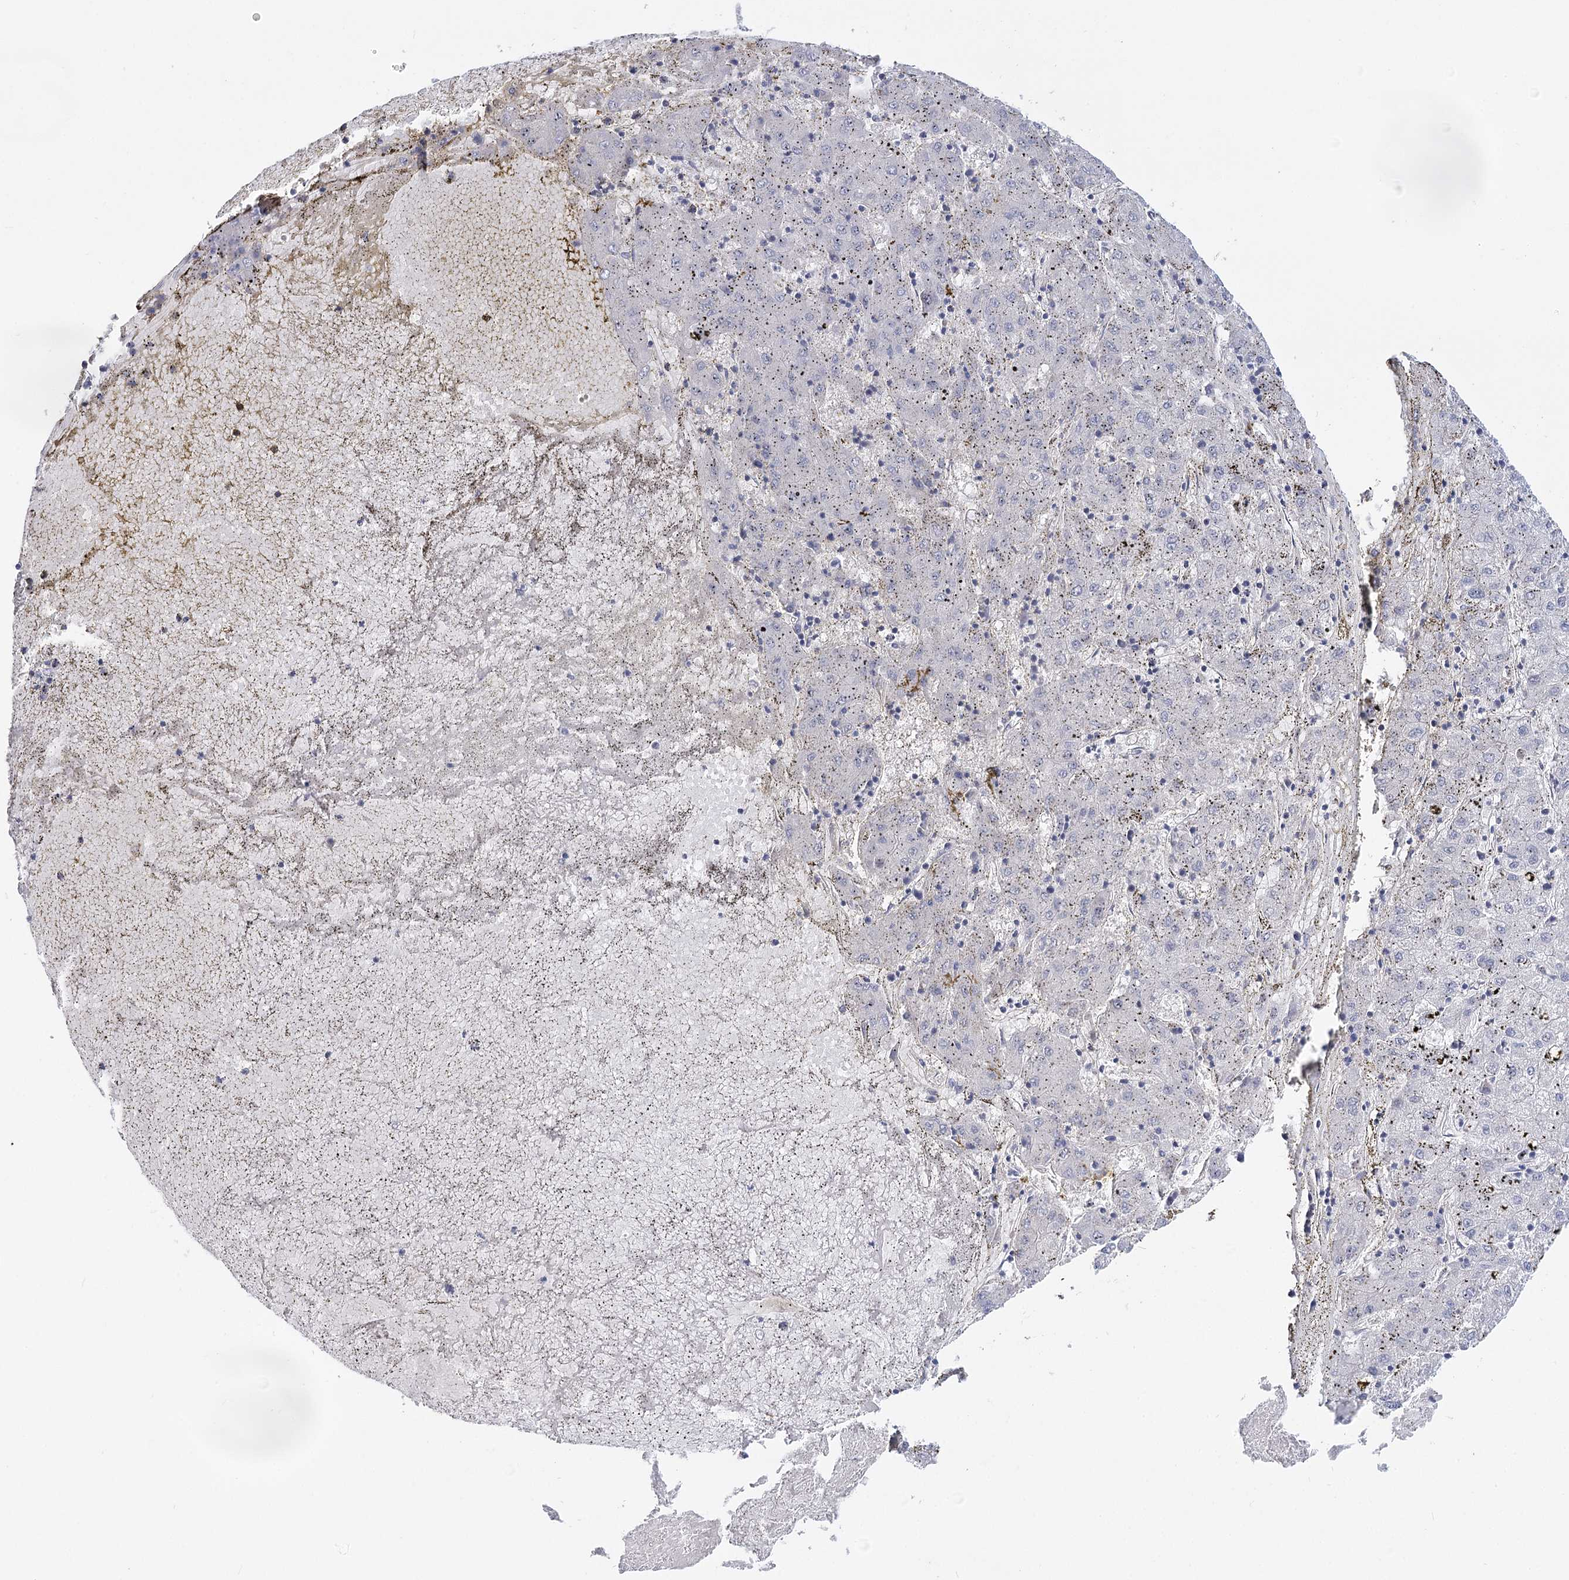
{"staining": {"intensity": "negative", "quantity": "none", "location": "none"}, "tissue": "liver cancer", "cell_type": "Tumor cells", "image_type": "cancer", "snomed": [{"axis": "morphology", "description": "Carcinoma, Hepatocellular, NOS"}, {"axis": "topography", "description": "Liver"}], "caption": "IHC histopathology image of liver hepatocellular carcinoma stained for a protein (brown), which demonstrates no expression in tumor cells.", "gene": "TEX12", "patient": {"sex": "male", "age": 72}}